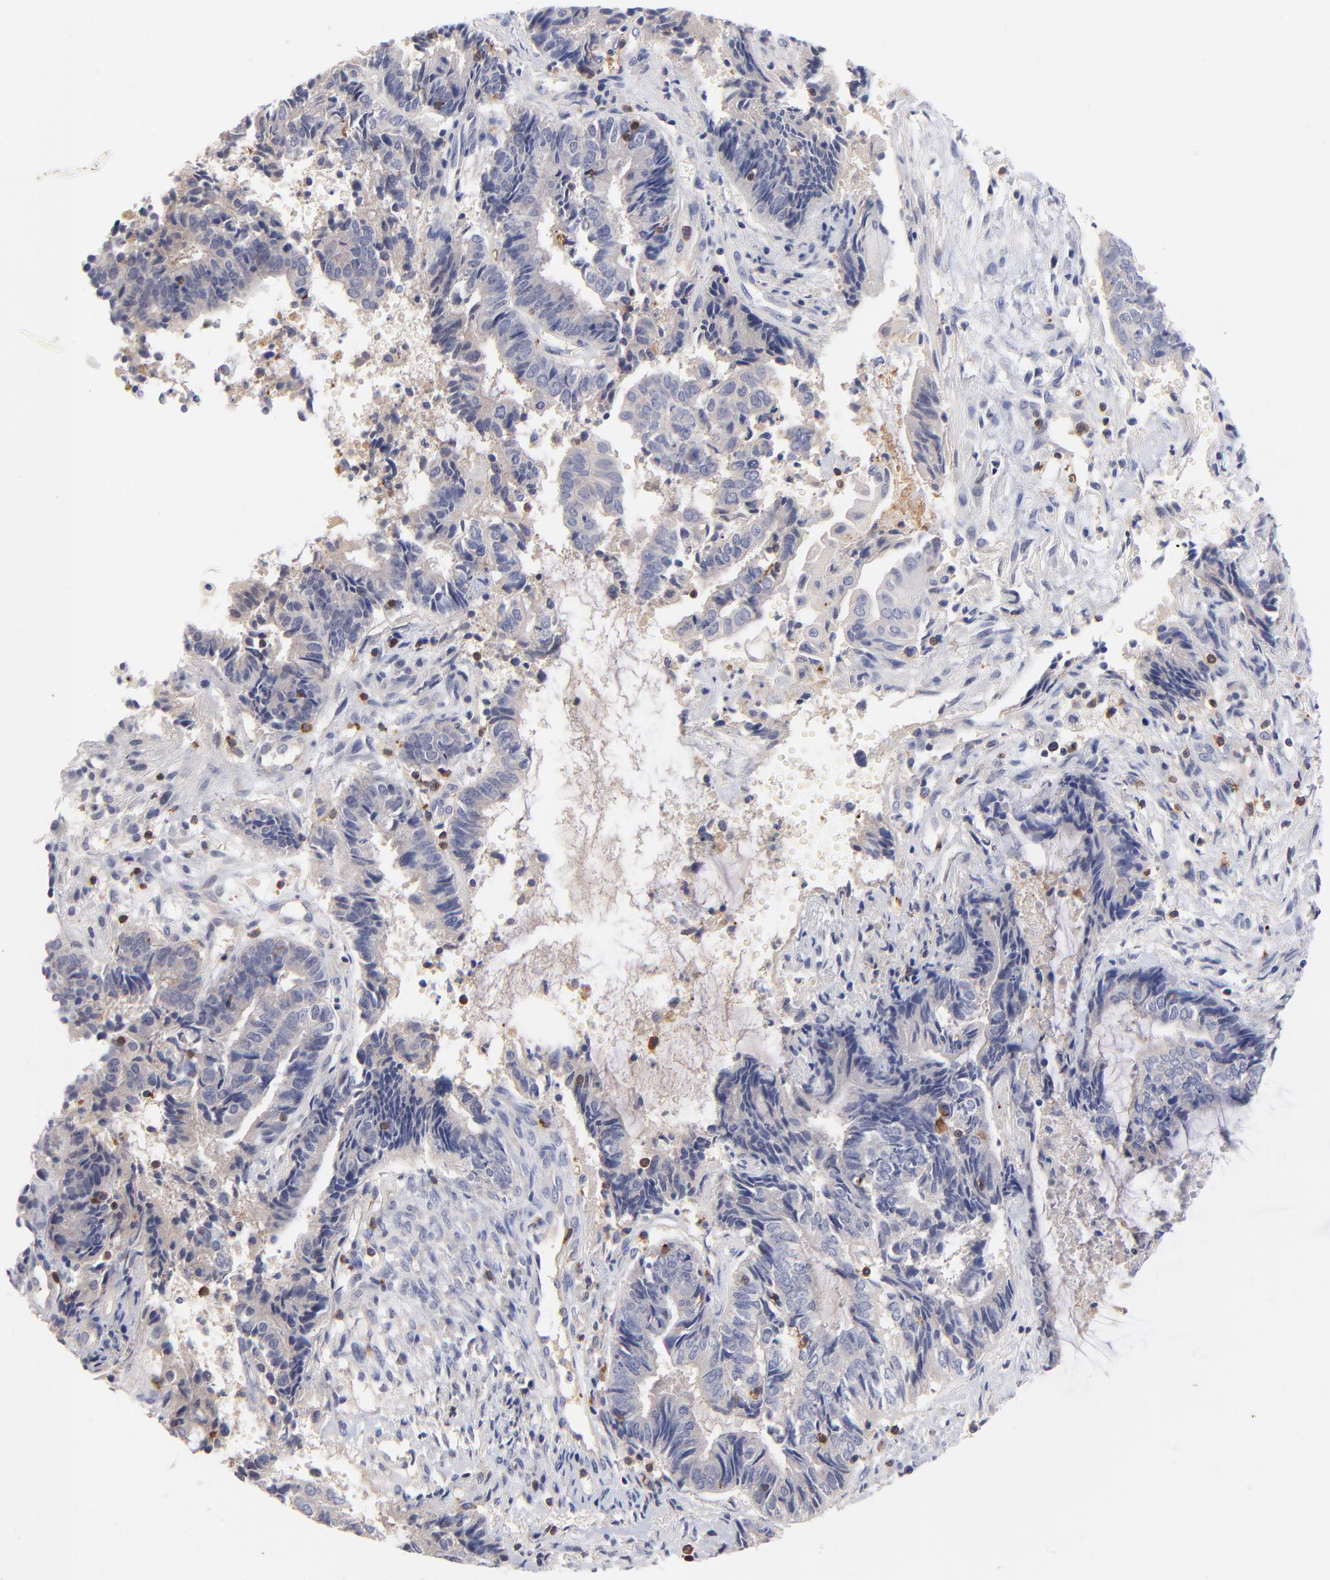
{"staining": {"intensity": "negative", "quantity": "none", "location": "none"}, "tissue": "endometrial cancer", "cell_type": "Tumor cells", "image_type": "cancer", "snomed": [{"axis": "morphology", "description": "Adenocarcinoma, NOS"}, {"axis": "topography", "description": "Uterus"}, {"axis": "topography", "description": "Endometrium"}], "caption": "IHC image of endometrial adenocarcinoma stained for a protein (brown), which displays no positivity in tumor cells.", "gene": "KREMEN2", "patient": {"sex": "female", "age": 70}}